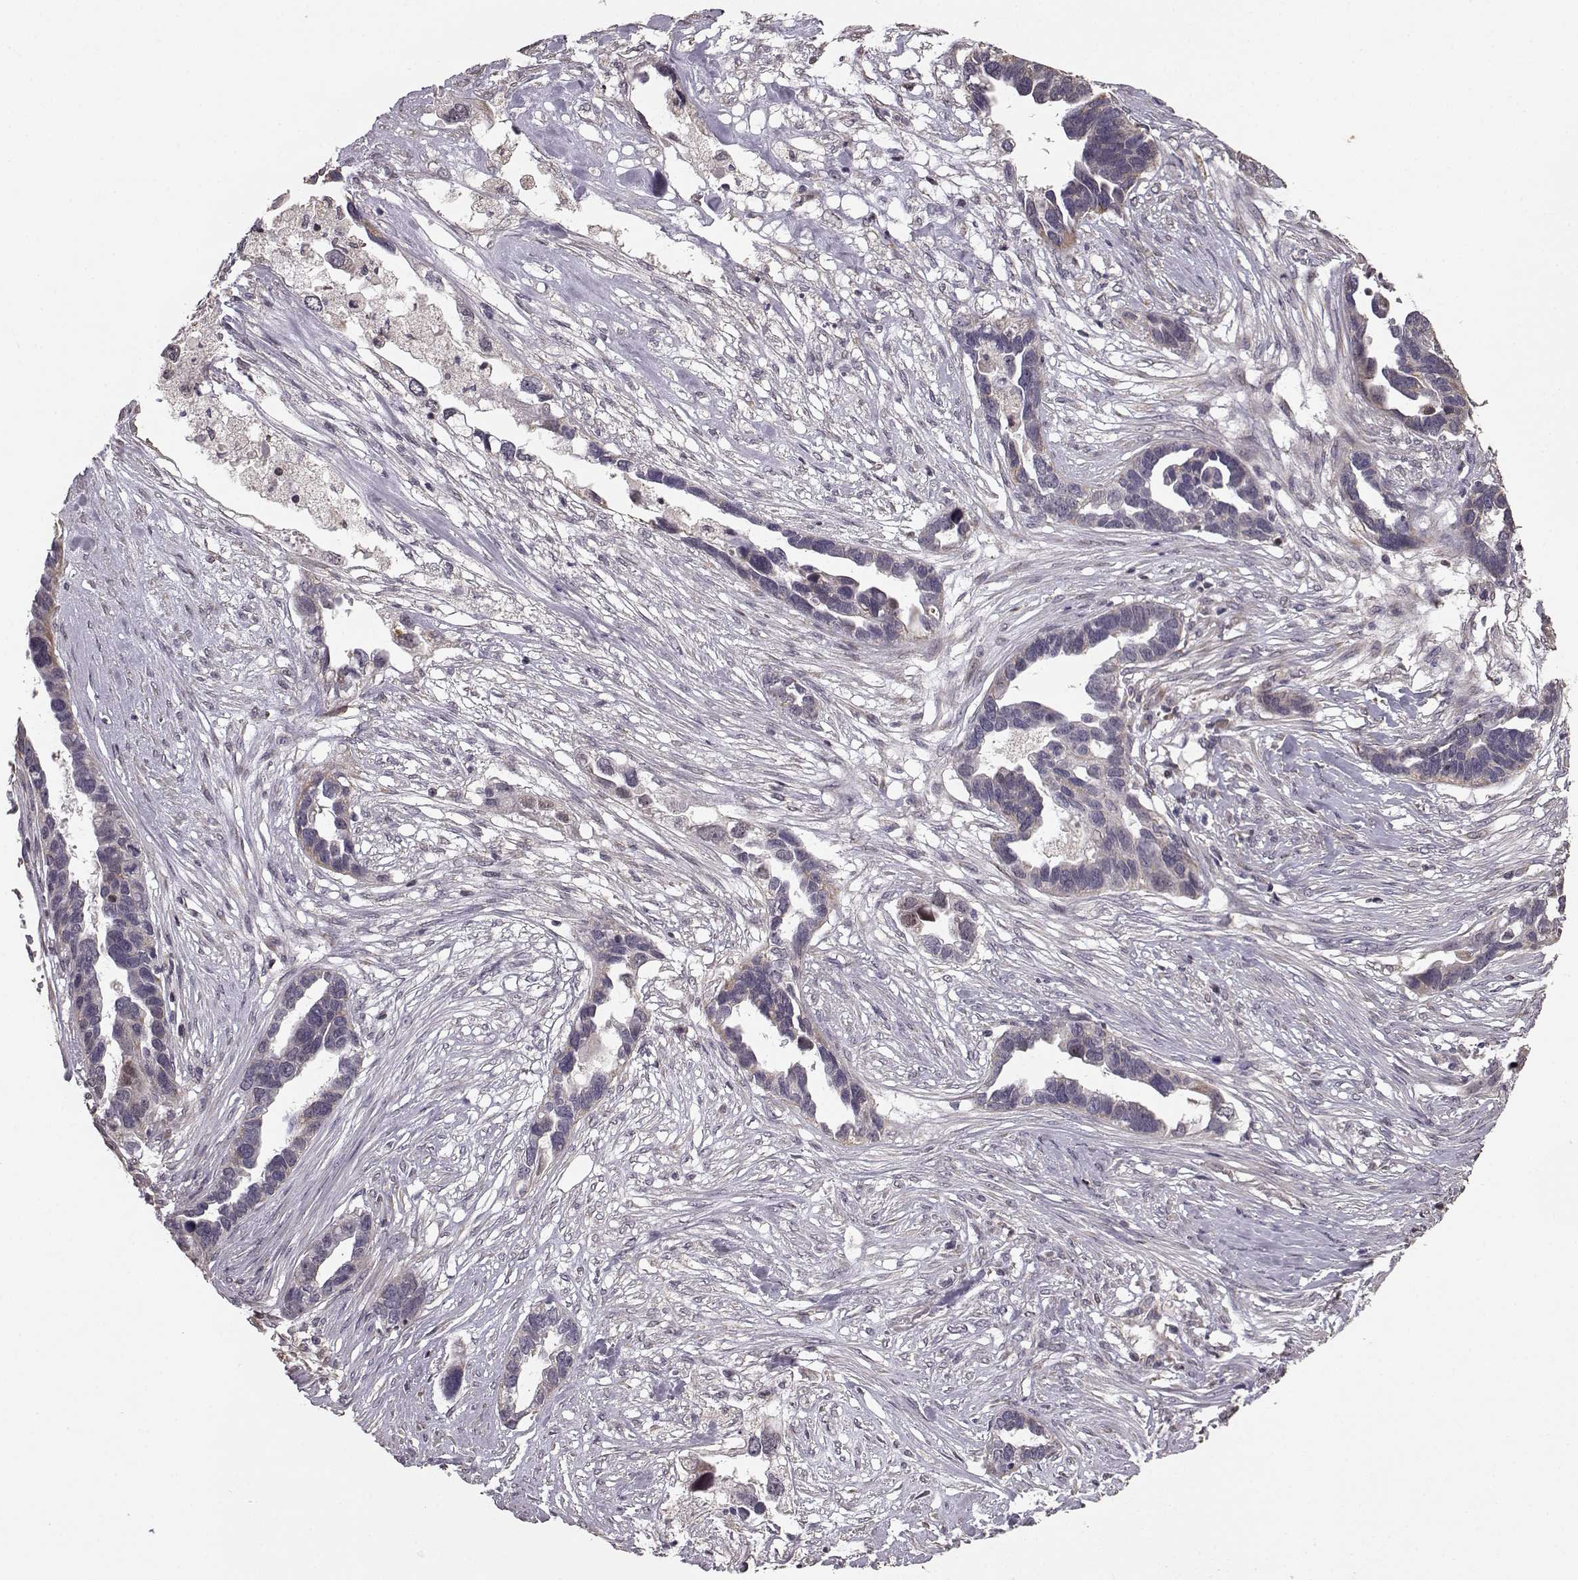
{"staining": {"intensity": "negative", "quantity": "none", "location": "none"}, "tissue": "ovarian cancer", "cell_type": "Tumor cells", "image_type": "cancer", "snomed": [{"axis": "morphology", "description": "Cystadenocarcinoma, serous, NOS"}, {"axis": "topography", "description": "Ovary"}], "caption": "A micrograph of human serous cystadenocarcinoma (ovarian) is negative for staining in tumor cells.", "gene": "BACH2", "patient": {"sex": "female", "age": 54}}